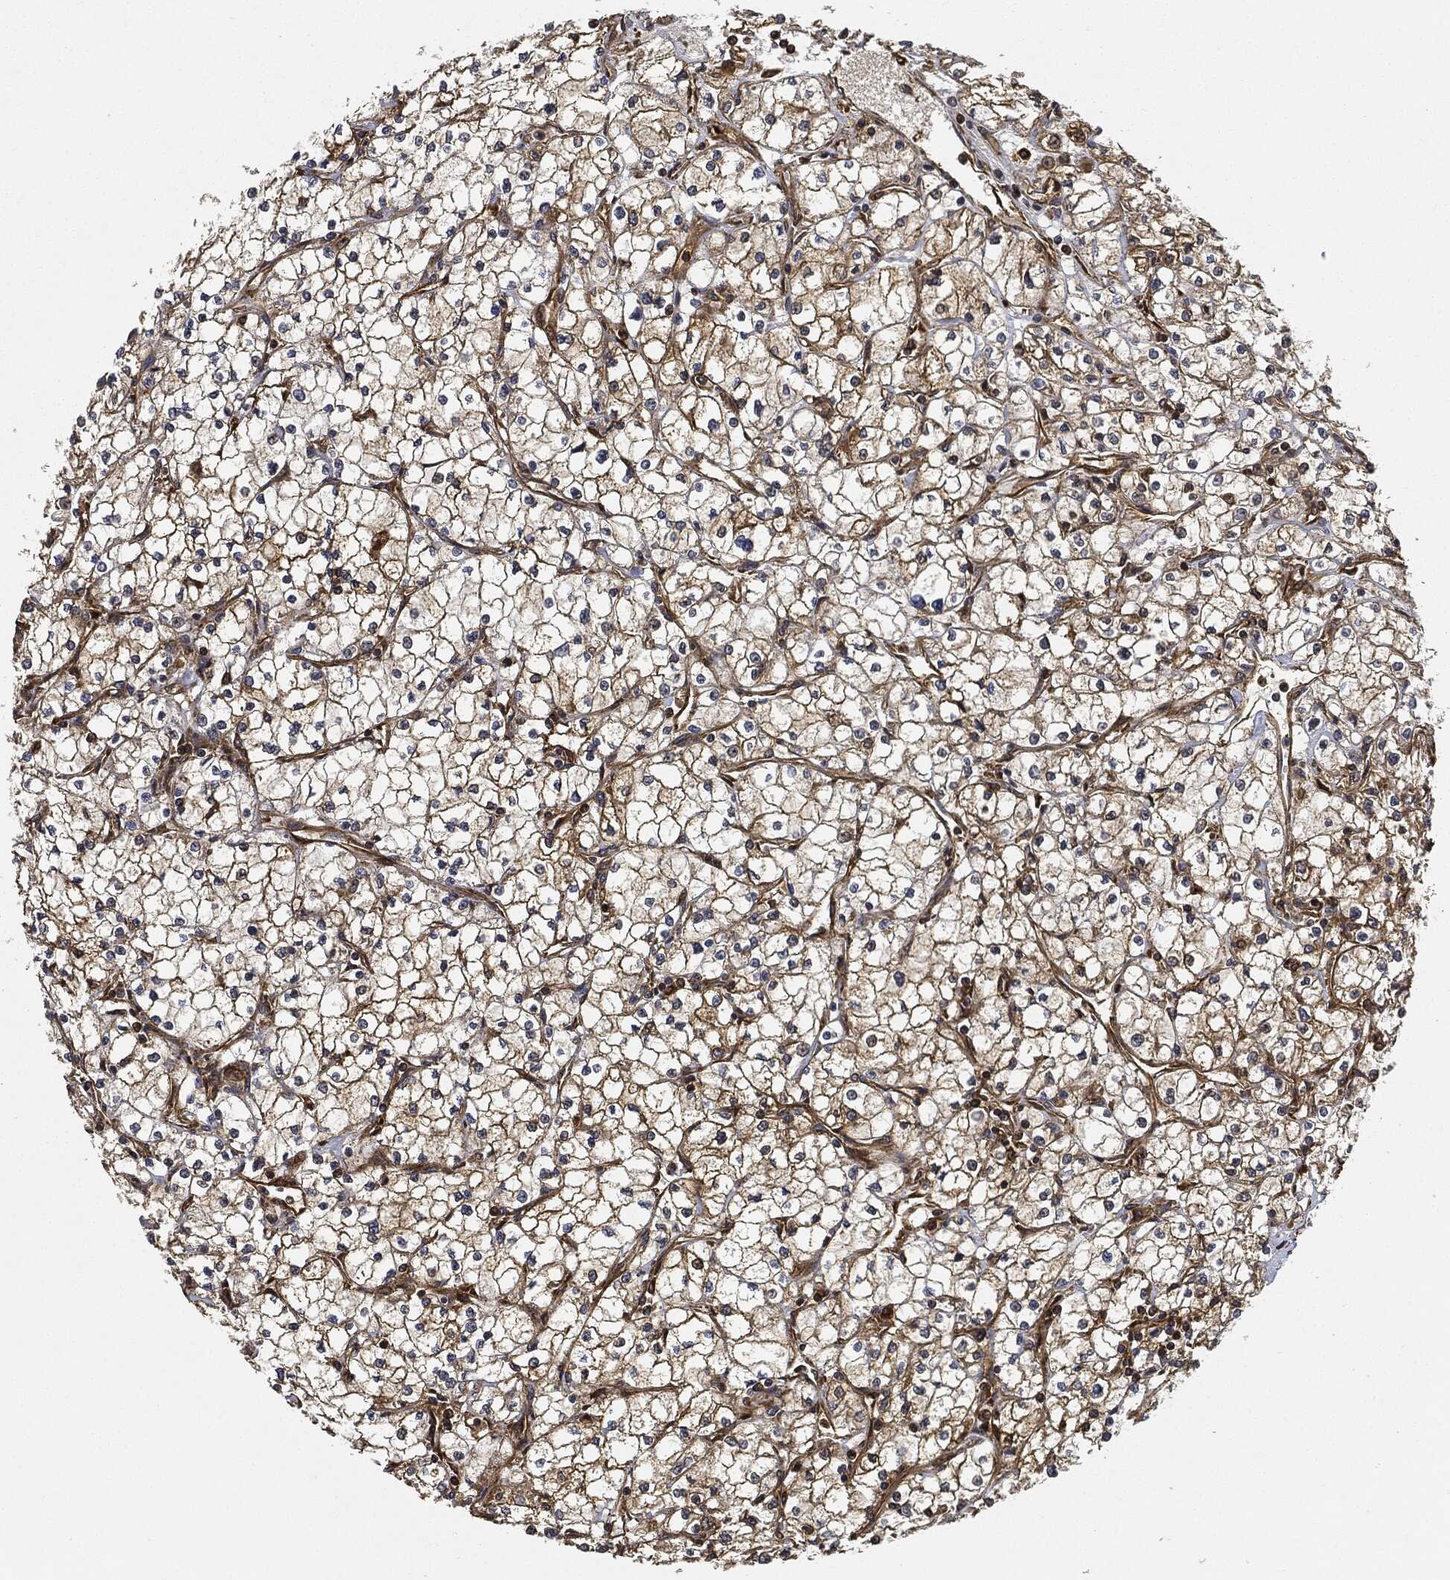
{"staining": {"intensity": "moderate", "quantity": ">75%", "location": "cytoplasmic/membranous"}, "tissue": "renal cancer", "cell_type": "Tumor cells", "image_type": "cancer", "snomed": [{"axis": "morphology", "description": "Adenocarcinoma, NOS"}, {"axis": "topography", "description": "Kidney"}], "caption": "Immunohistochemical staining of human renal cancer (adenocarcinoma) reveals medium levels of moderate cytoplasmic/membranous protein staining in about >75% of tumor cells.", "gene": "CEP290", "patient": {"sex": "male", "age": 67}}